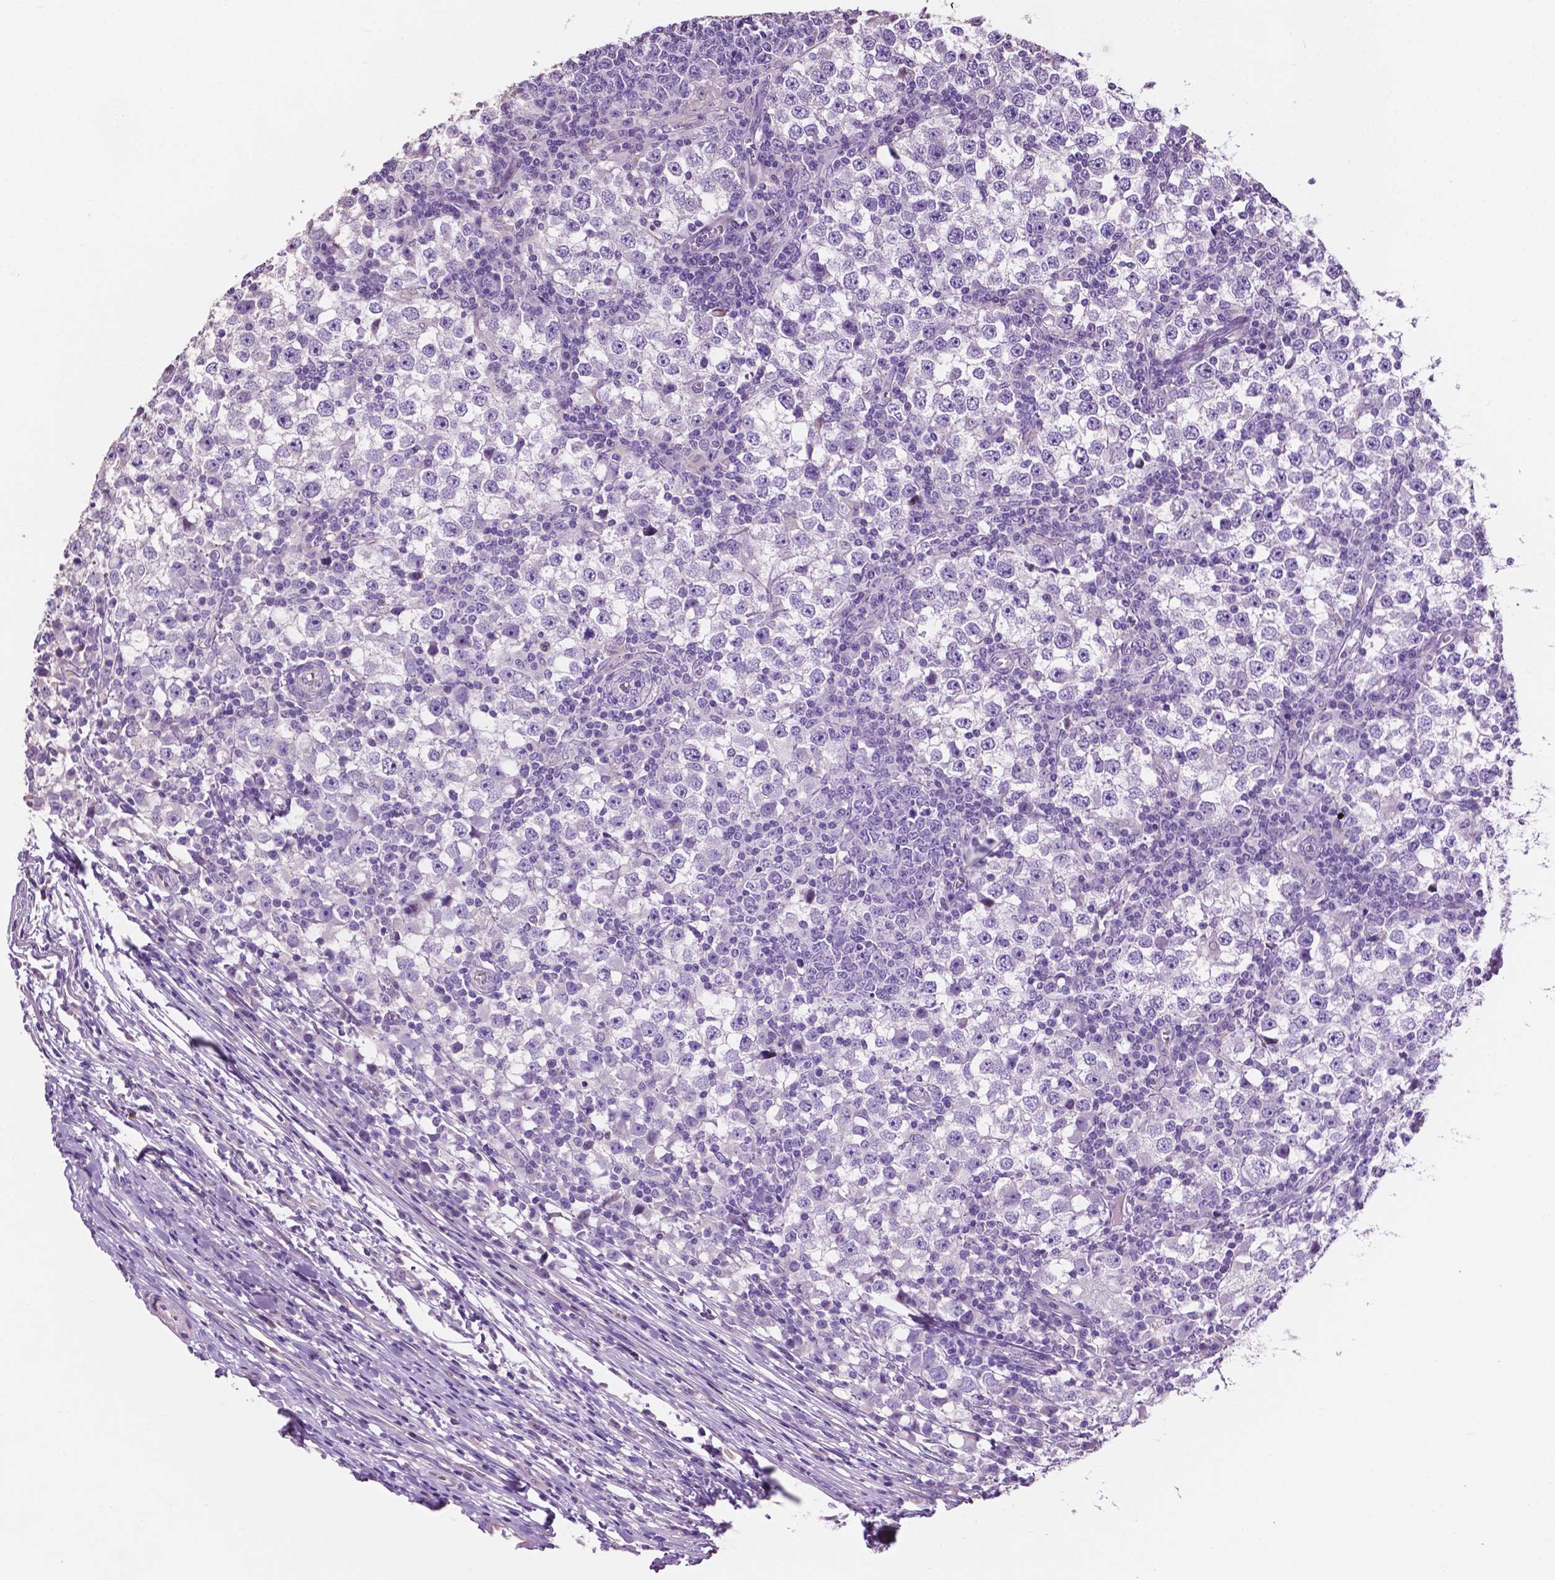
{"staining": {"intensity": "negative", "quantity": "none", "location": "none"}, "tissue": "testis cancer", "cell_type": "Tumor cells", "image_type": "cancer", "snomed": [{"axis": "morphology", "description": "Seminoma, NOS"}, {"axis": "topography", "description": "Testis"}], "caption": "A high-resolution image shows immunohistochemistry staining of testis cancer, which demonstrates no significant staining in tumor cells.", "gene": "CLDN17", "patient": {"sex": "male", "age": 65}}